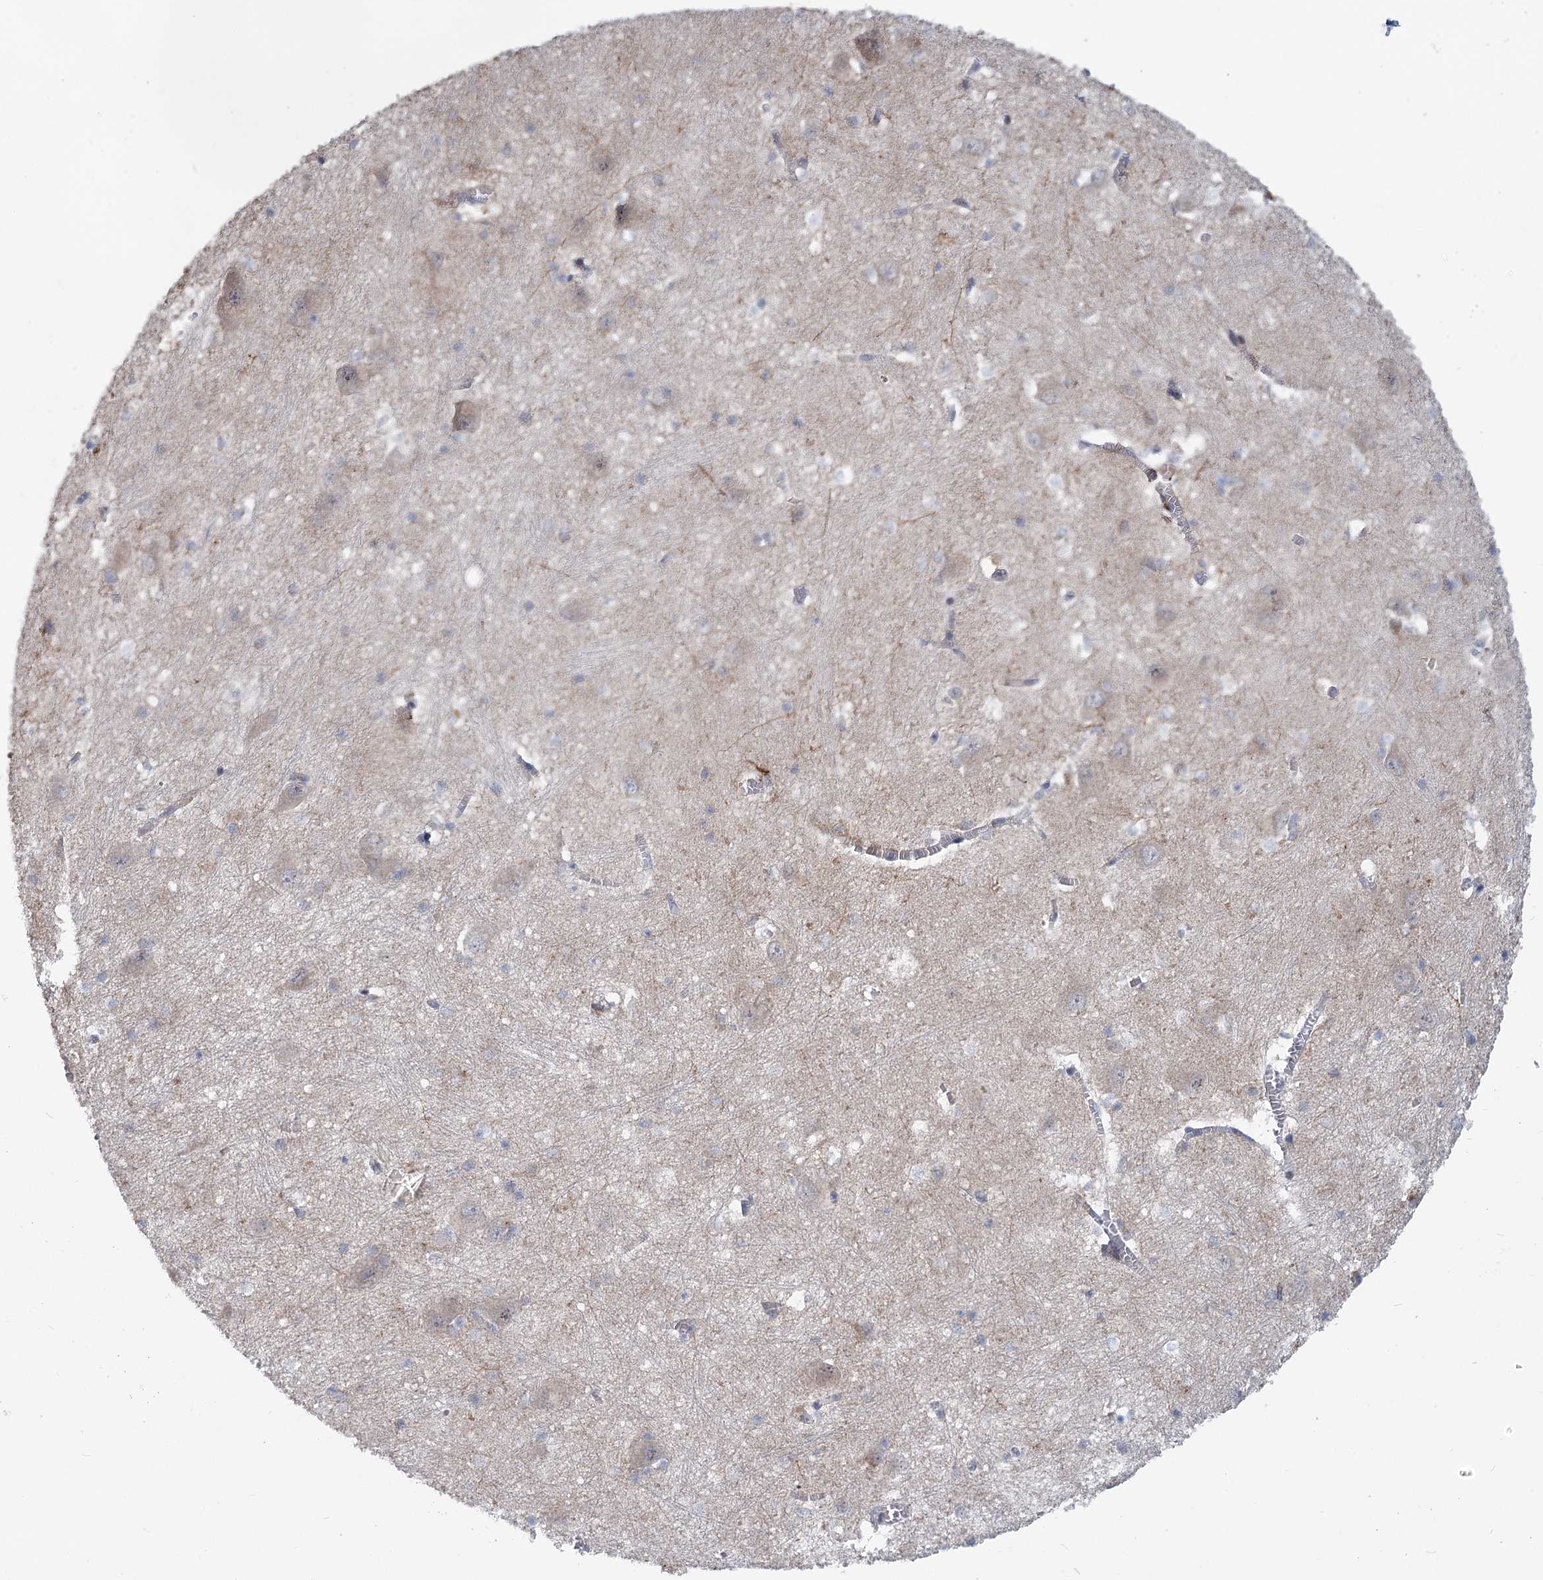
{"staining": {"intensity": "weak", "quantity": "<25%", "location": "cytoplasmic/membranous"}, "tissue": "caudate", "cell_type": "Glial cells", "image_type": "normal", "snomed": [{"axis": "morphology", "description": "Normal tissue, NOS"}, {"axis": "topography", "description": "Lateral ventricle wall"}], "caption": "There is no significant staining in glial cells of caudate.", "gene": "CIB4", "patient": {"sex": "male", "age": 37}}